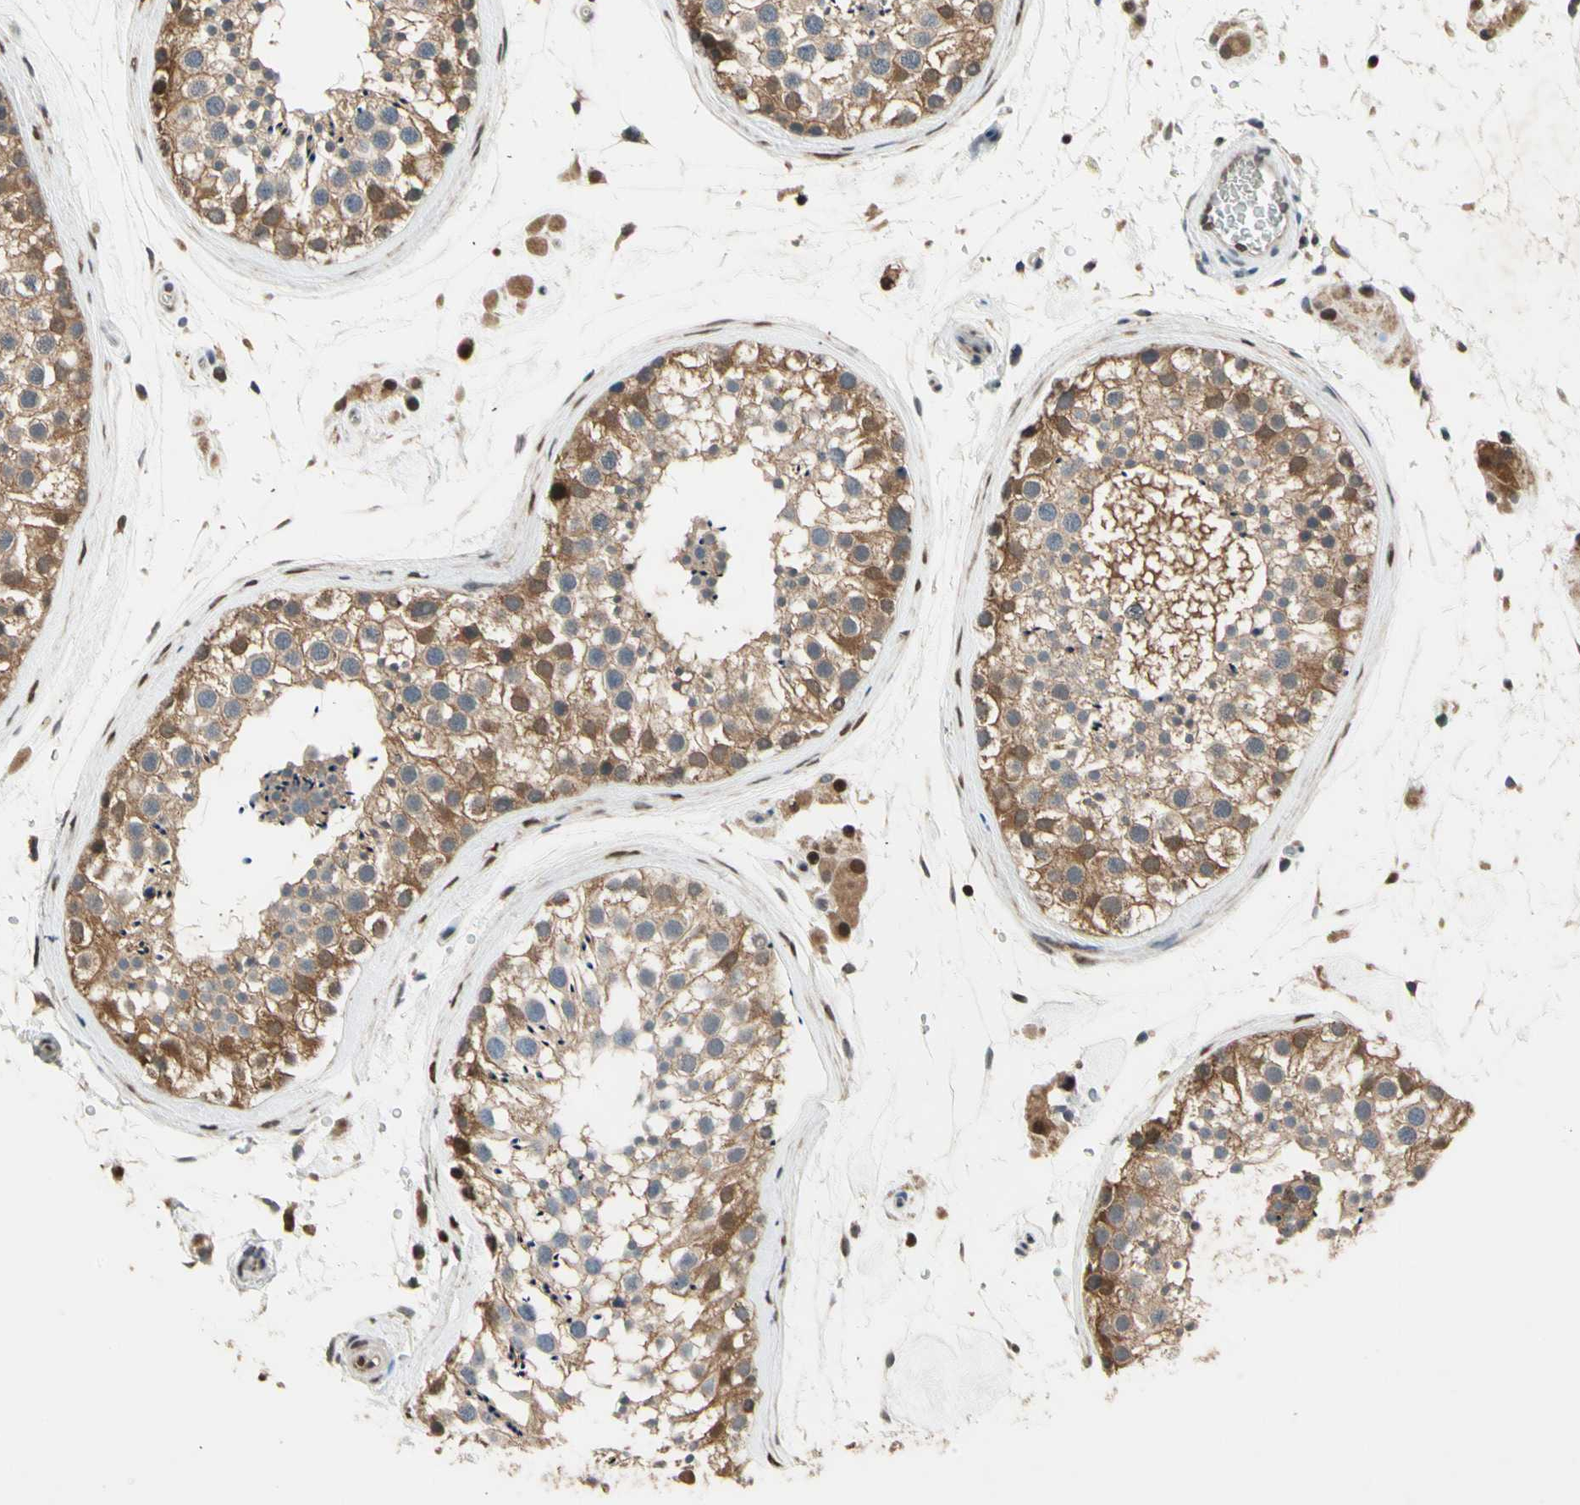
{"staining": {"intensity": "moderate", "quantity": ">75%", "location": "cytoplasmic/membranous"}, "tissue": "testis", "cell_type": "Cells in seminiferous ducts", "image_type": "normal", "snomed": [{"axis": "morphology", "description": "Normal tissue, NOS"}, {"axis": "topography", "description": "Testis"}], "caption": "This is an image of immunohistochemistry (IHC) staining of normal testis, which shows moderate positivity in the cytoplasmic/membranous of cells in seminiferous ducts.", "gene": "GSR", "patient": {"sex": "male", "age": 46}}